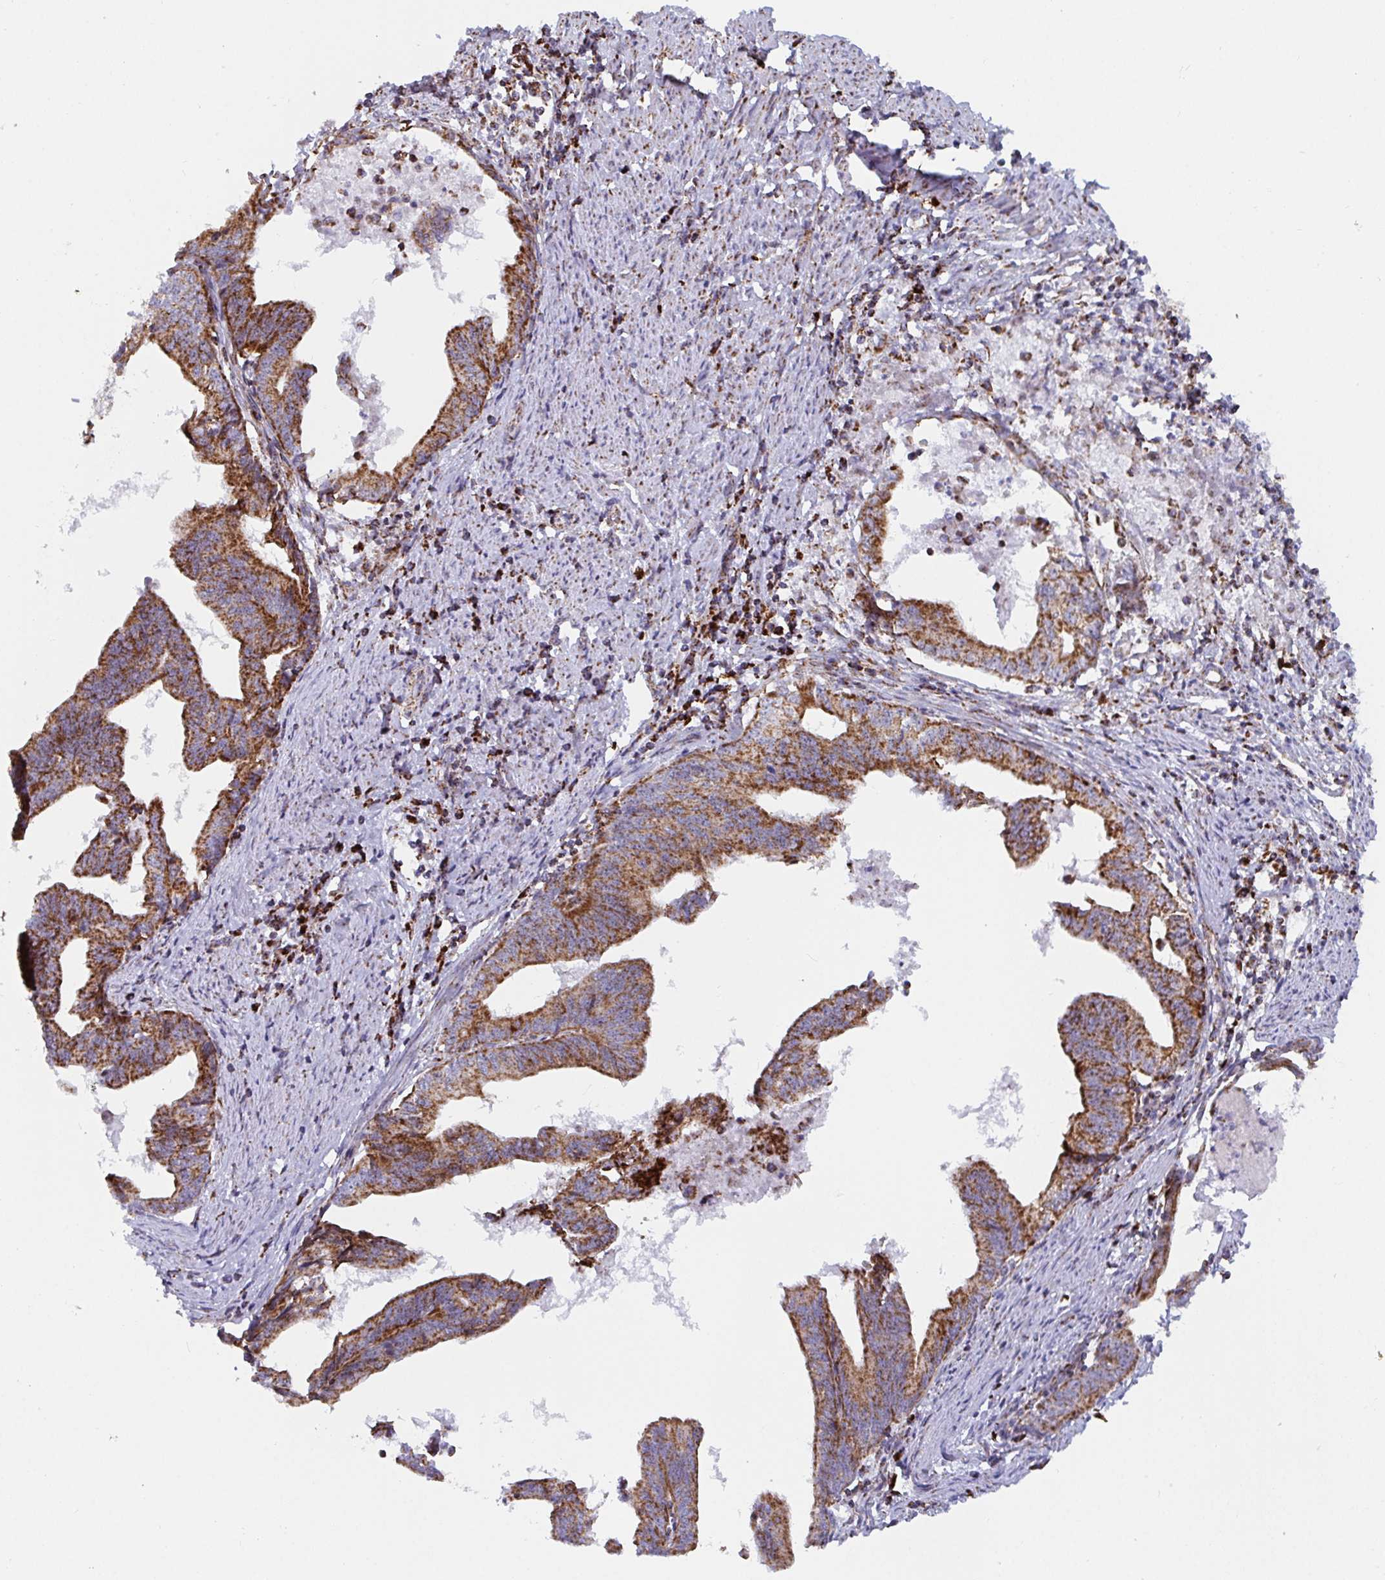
{"staining": {"intensity": "strong", "quantity": ">75%", "location": "cytoplasmic/membranous"}, "tissue": "endometrial cancer", "cell_type": "Tumor cells", "image_type": "cancer", "snomed": [{"axis": "morphology", "description": "Adenocarcinoma, NOS"}, {"axis": "topography", "description": "Endometrium"}], "caption": "This image shows endometrial cancer (adenocarcinoma) stained with immunohistochemistry (IHC) to label a protein in brown. The cytoplasmic/membranous of tumor cells show strong positivity for the protein. Nuclei are counter-stained blue.", "gene": "ATP5MJ", "patient": {"sex": "female", "age": 65}}